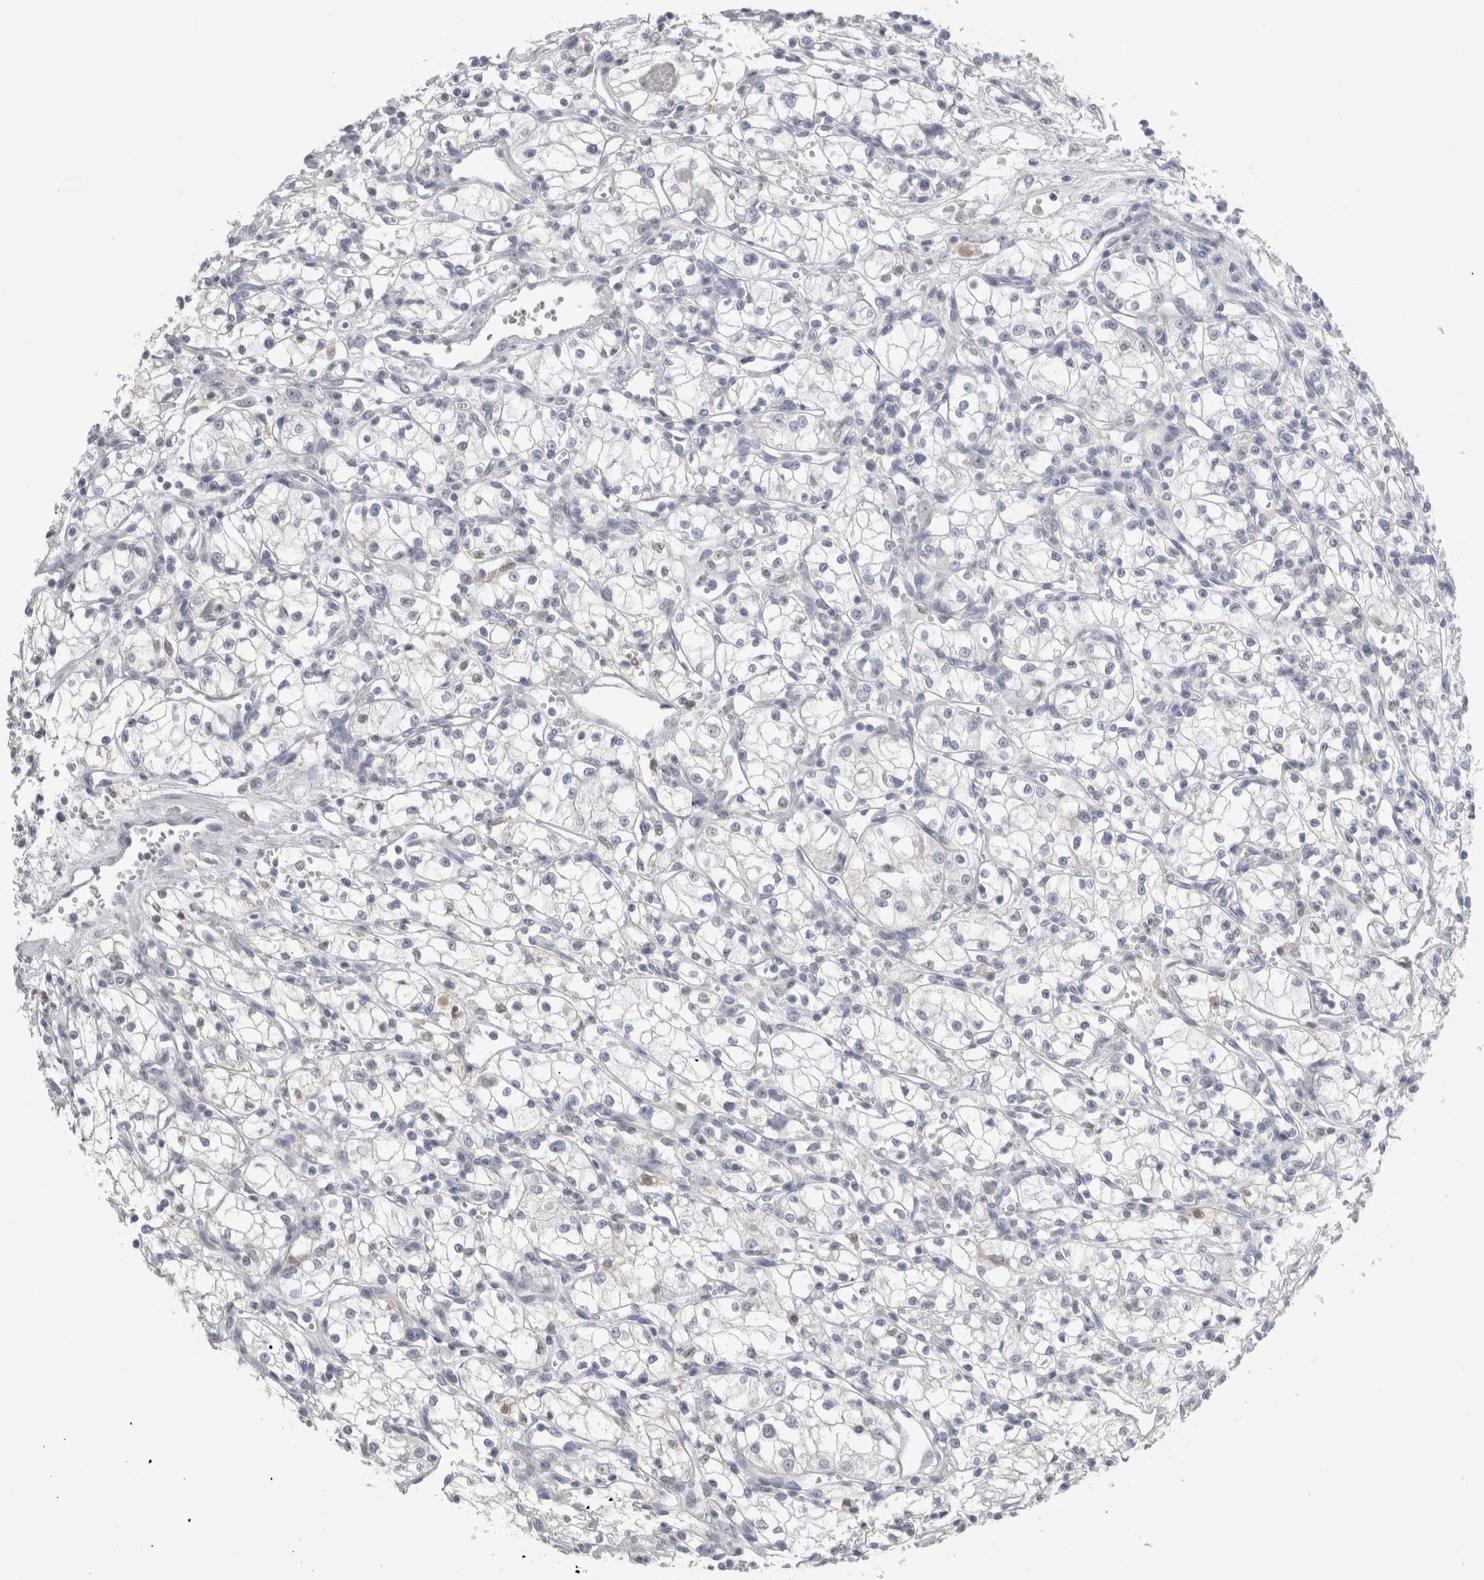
{"staining": {"intensity": "negative", "quantity": "none", "location": "none"}, "tissue": "renal cancer", "cell_type": "Tumor cells", "image_type": "cancer", "snomed": [{"axis": "morphology", "description": "Normal tissue, NOS"}, {"axis": "morphology", "description": "Adenocarcinoma, NOS"}, {"axis": "topography", "description": "Kidney"}], "caption": "Tumor cells are negative for brown protein staining in renal cancer (adenocarcinoma).", "gene": "SUCNR1", "patient": {"sex": "male", "age": 59}}